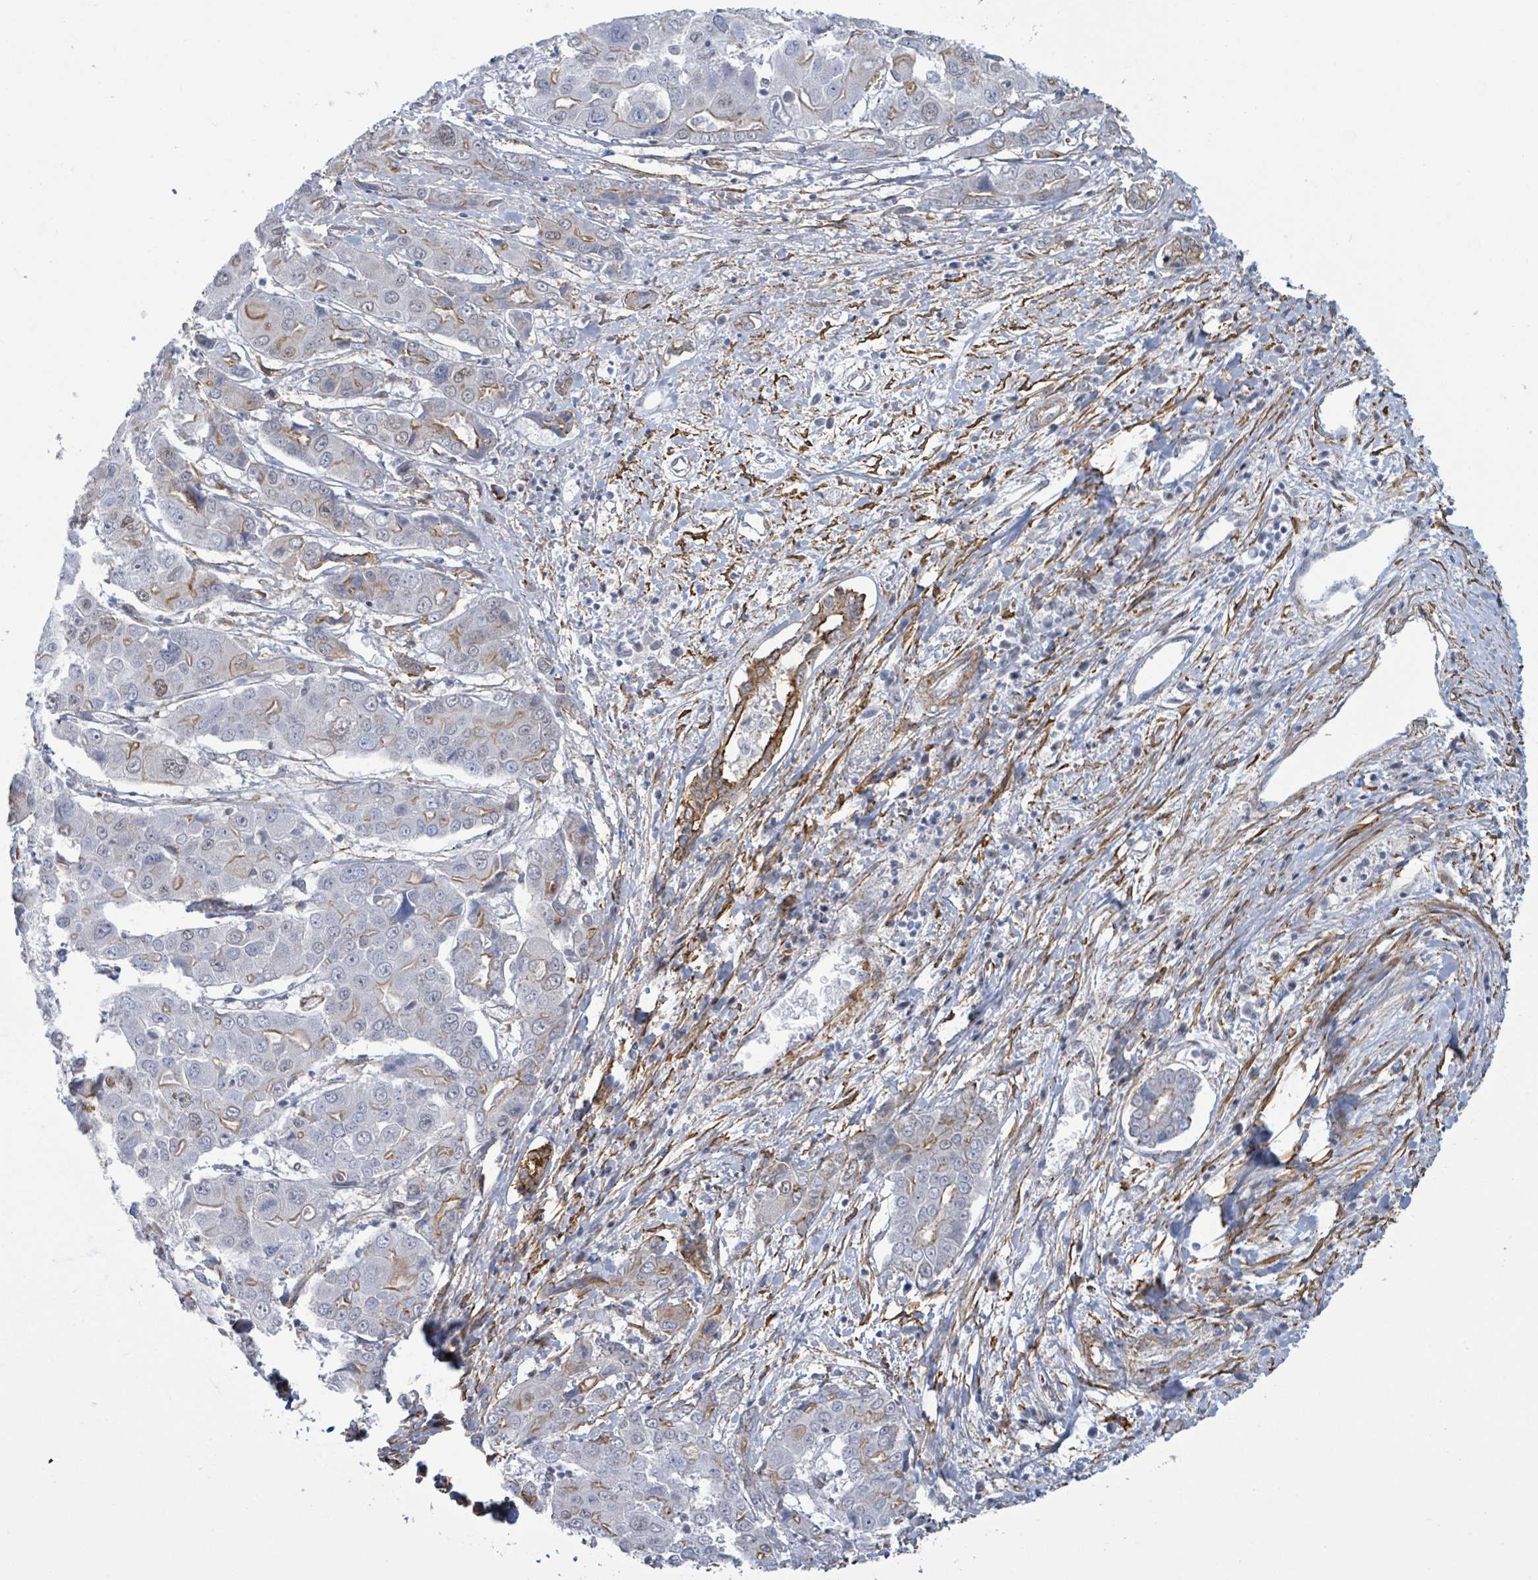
{"staining": {"intensity": "moderate", "quantity": "<25%", "location": "cytoplasmic/membranous"}, "tissue": "liver cancer", "cell_type": "Tumor cells", "image_type": "cancer", "snomed": [{"axis": "morphology", "description": "Cholangiocarcinoma"}, {"axis": "topography", "description": "Liver"}], "caption": "Tumor cells display moderate cytoplasmic/membranous positivity in about <25% of cells in liver cancer (cholangiocarcinoma). (DAB = brown stain, brightfield microscopy at high magnification).", "gene": "DMRTC1B", "patient": {"sex": "male", "age": 67}}